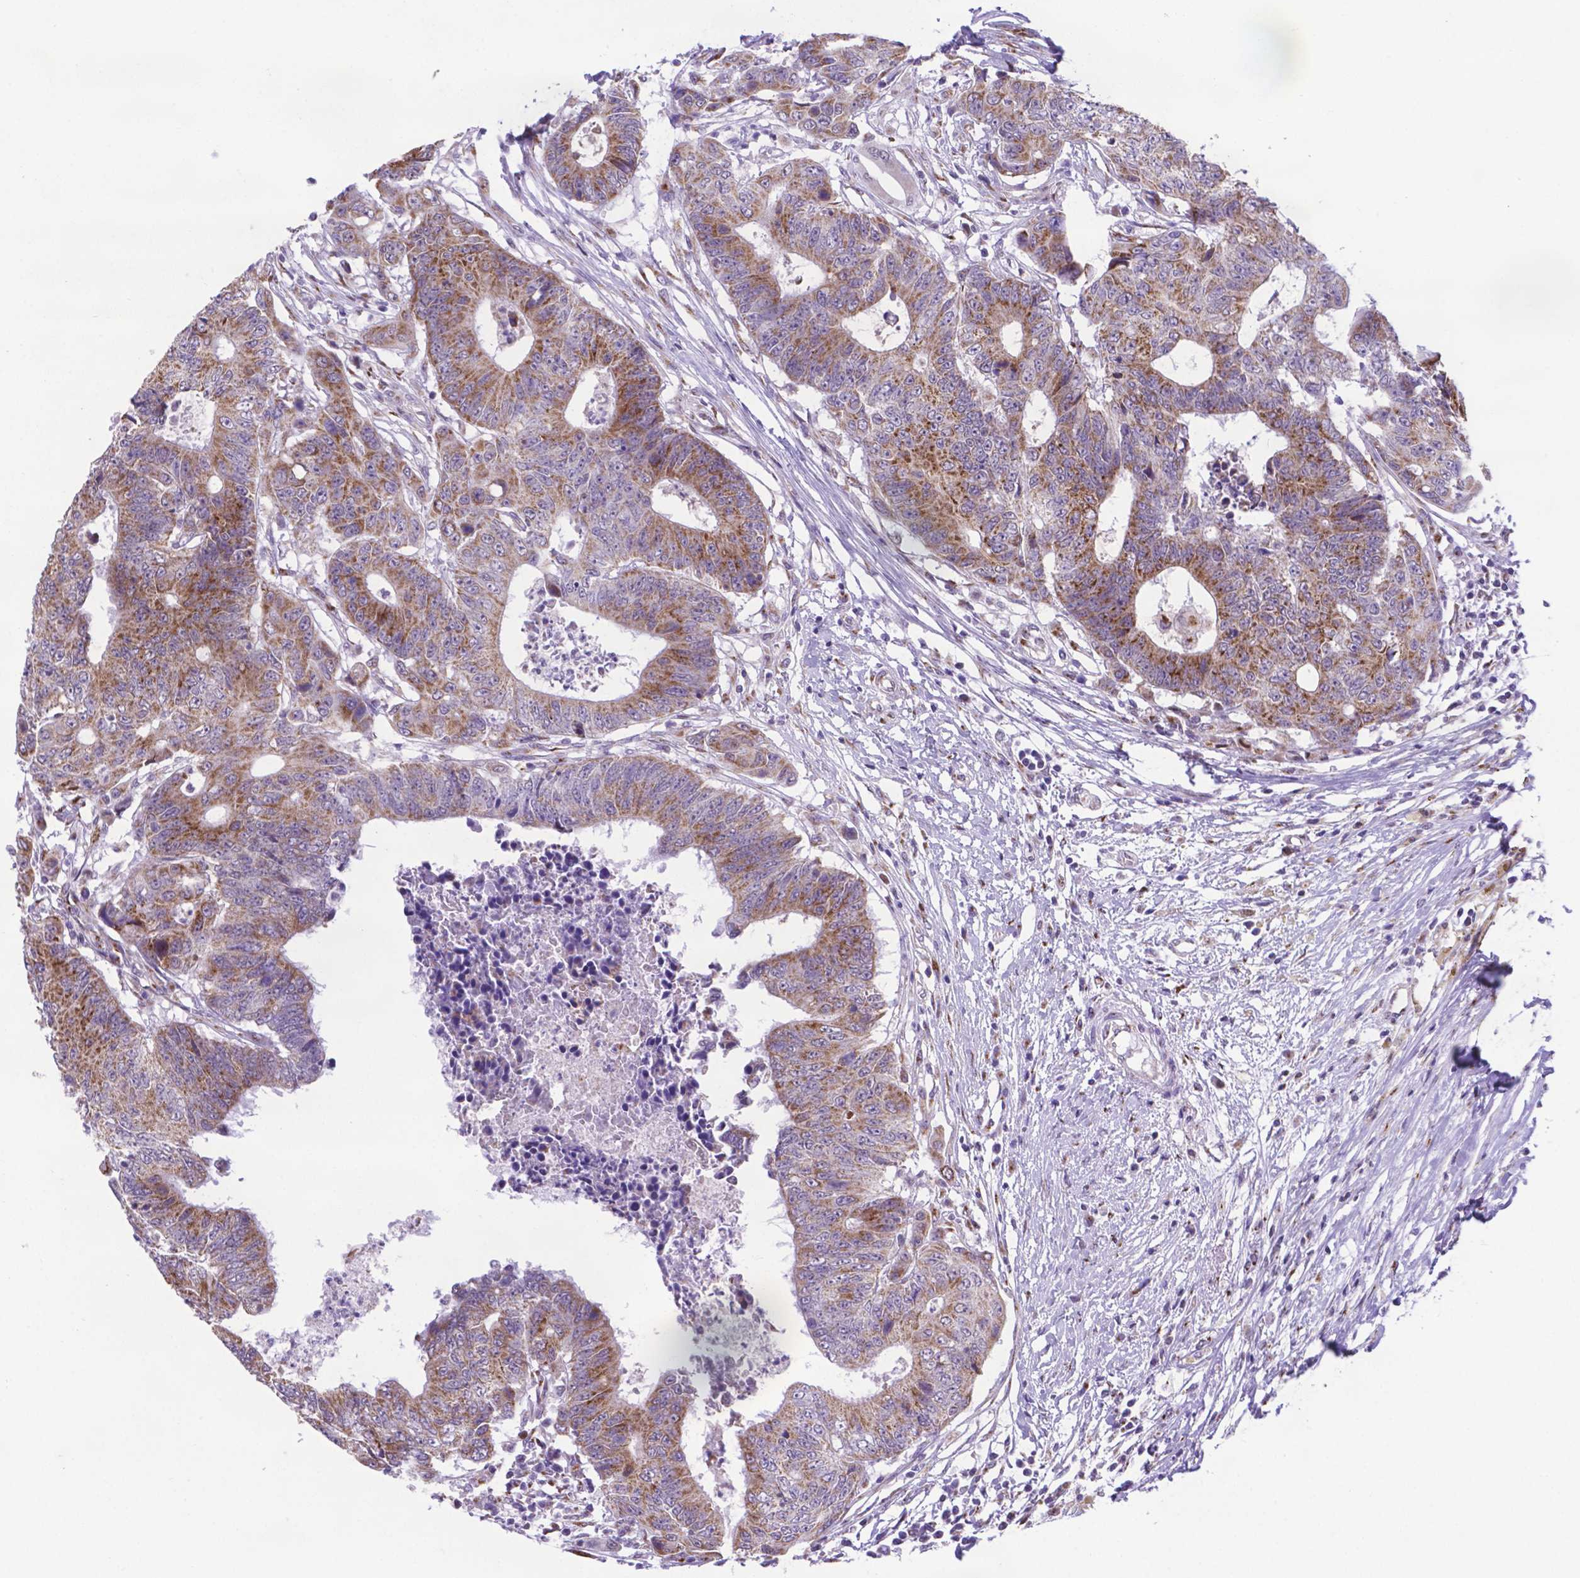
{"staining": {"intensity": "moderate", "quantity": ">75%", "location": "cytoplasmic/membranous"}, "tissue": "colorectal cancer", "cell_type": "Tumor cells", "image_type": "cancer", "snomed": [{"axis": "morphology", "description": "Adenocarcinoma, NOS"}, {"axis": "topography", "description": "Colon"}], "caption": "Protein expression analysis of human adenocarcinoma (colorectal) reveals moderate cytoplasmic/membranous positivity in approximately >75% of tumor cells.", "gene": "MRPL10", "patient": {"sex": "female", "age": 48}}